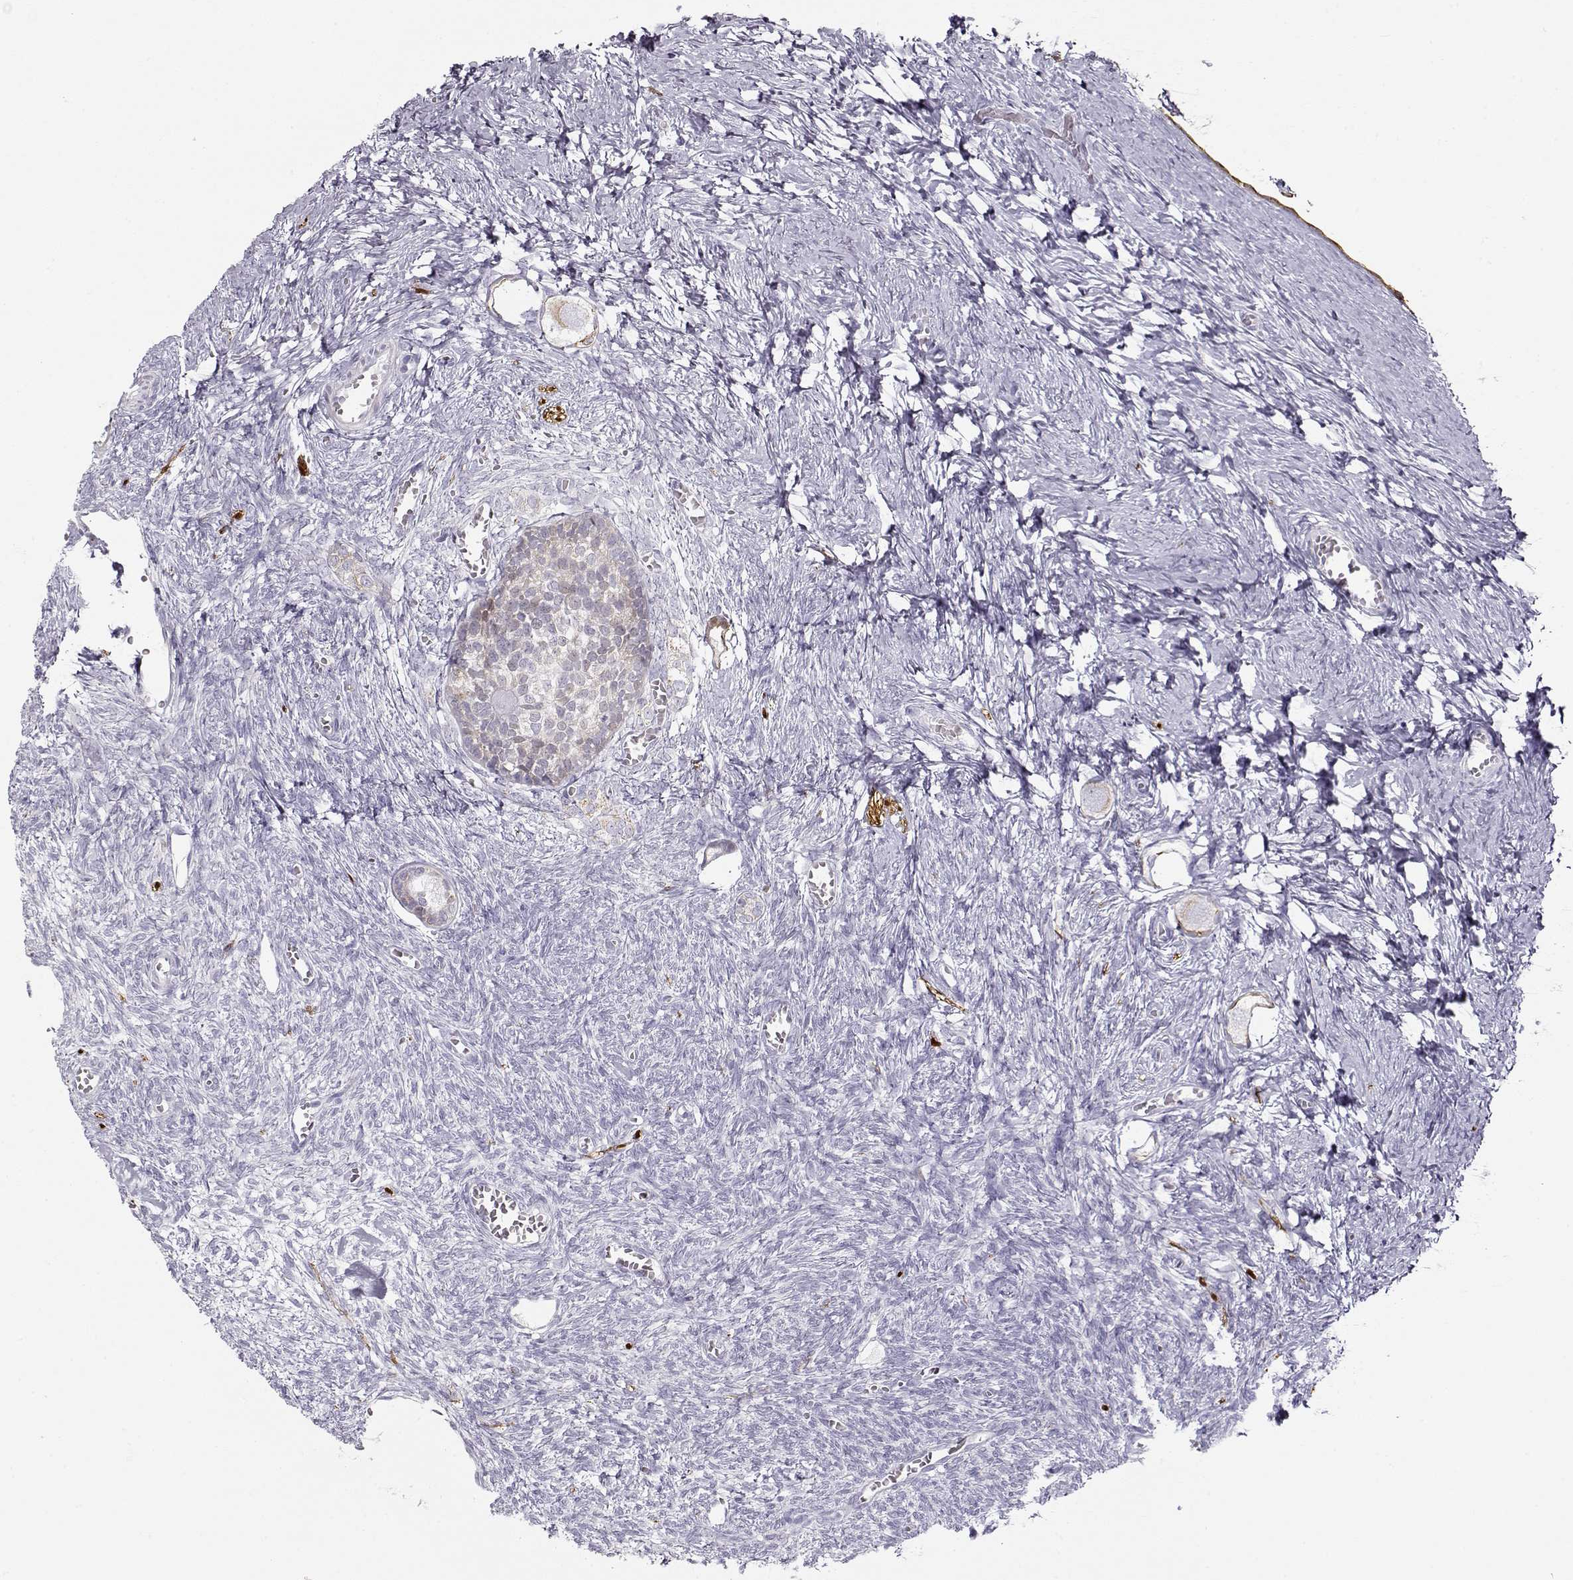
{"staining": {"intensity": "weak", "quantity": "25%-75%", "location": "cytoplasmic/membranous"}, "tissue": "ovary", "cell_type": "Follicle cells", "image_type": "normal", "snomed": [{"axis": "morphology", "description": "Normal tissue, NOS"}, {"axis": "topography", "description": "Ovary"}], "caption": "Ovary stained for a protein (brown) shows weak cytoplasmic/membranous positive positivity in approximately 25%-75% of follicle cells.", "gene": "S100B", "patient": {"sex": "female", "age": 27}}